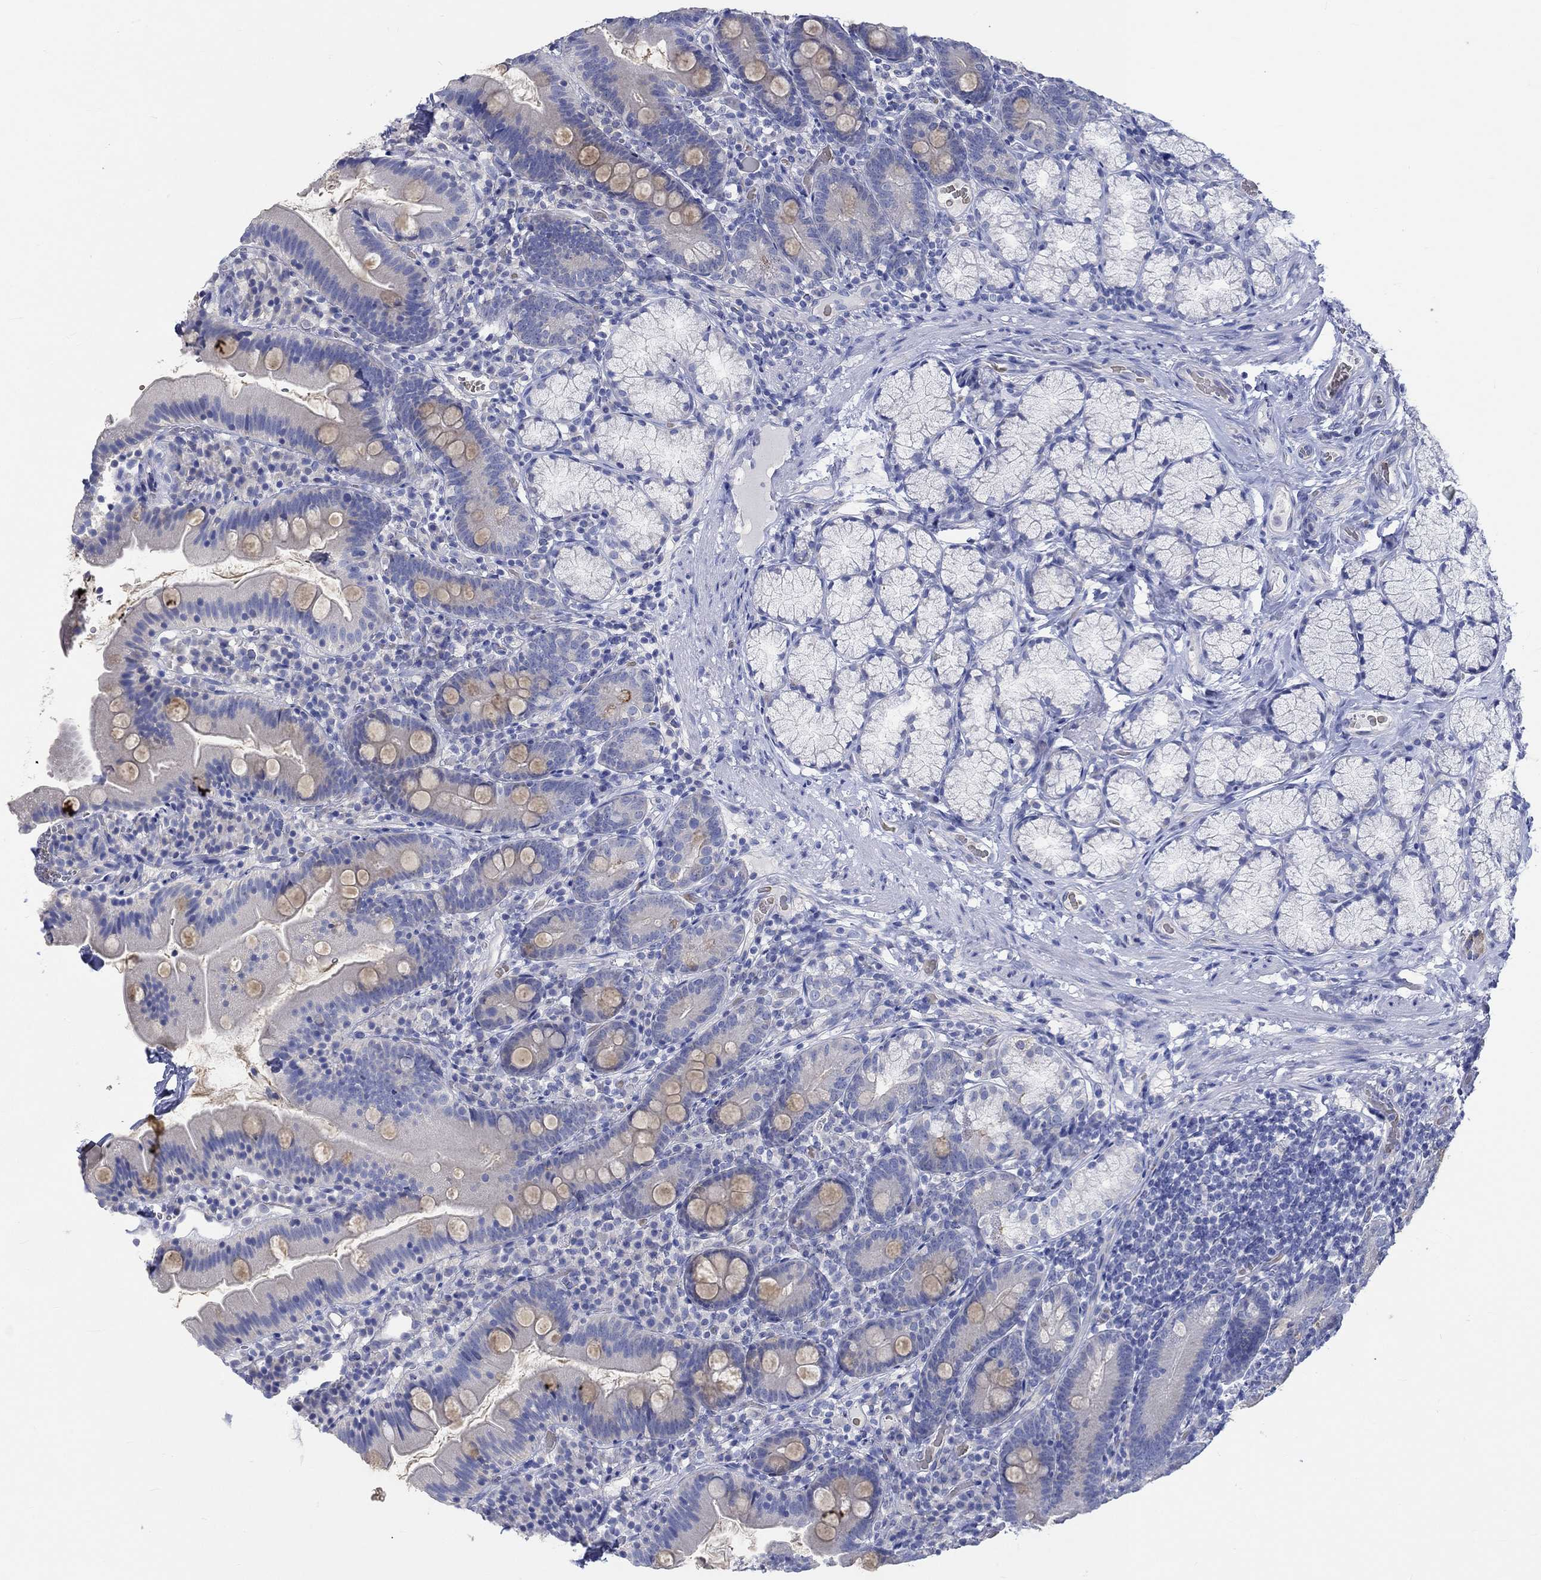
{"staining": {"intensity": "negative", "quantity": "none", "location": "none"}, "tissue": "duodenum", "cell_type": "Glandular cells", "image_type": "normal", "snomed": [{"axis": "morphology", "description": "Normal tissue, NOS"}, {"axis": "topography", "description": "Duodenum"}], "caption": "Glandular cells show no significant expression in normal duodenum. Nuclei are stained in blue.", "gene": "KCNA1", "patient": {"sex": "female", "age": 67}}